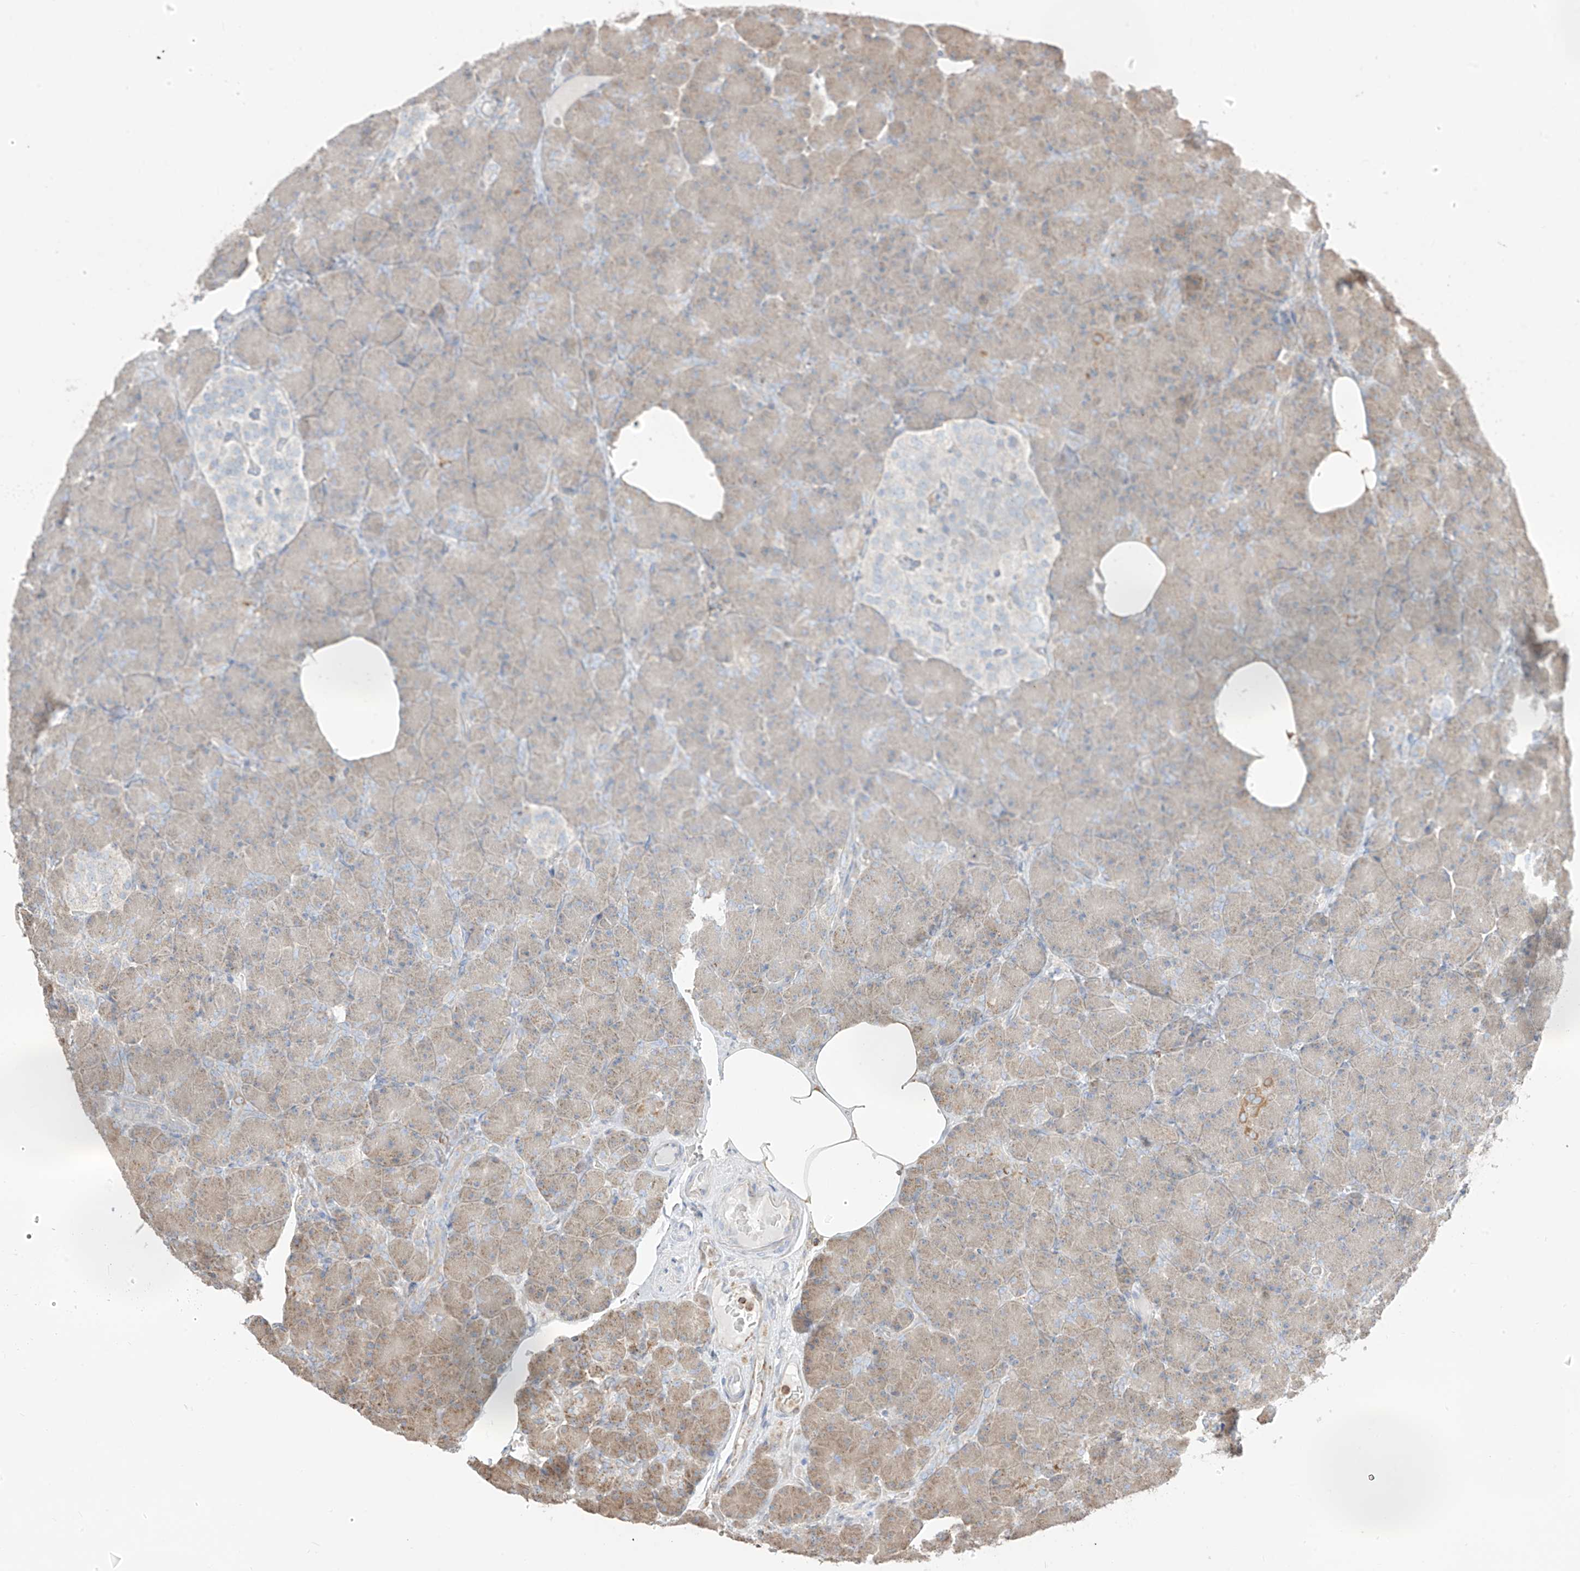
{"staining": {"intensity": "moderate", "quantity": "25%-75%", "location": "cytoplasmic/membranous"}, "tissue": "pancreas", "cell_type": "Exocrine glandular cells", "image_type": "normal", "snomed": [{"axis": "morphology", "description": "Normal tissue, NOS"}, {"axis": "topography", "description": "Pancreas"}], "caption": "An IHC histopathology image of unremarkable tissue is shown. Protein staining in brown shows moderate cytoplasmic/membranous positivity in pancreas within exocrine glandular cells. (Stains: DAB in brown, nuclei in blue, Microscopy: brightfield microscopy at high magnification).", "gene": "ETHE1", "patient": {"sex": "female", "age": 43}}